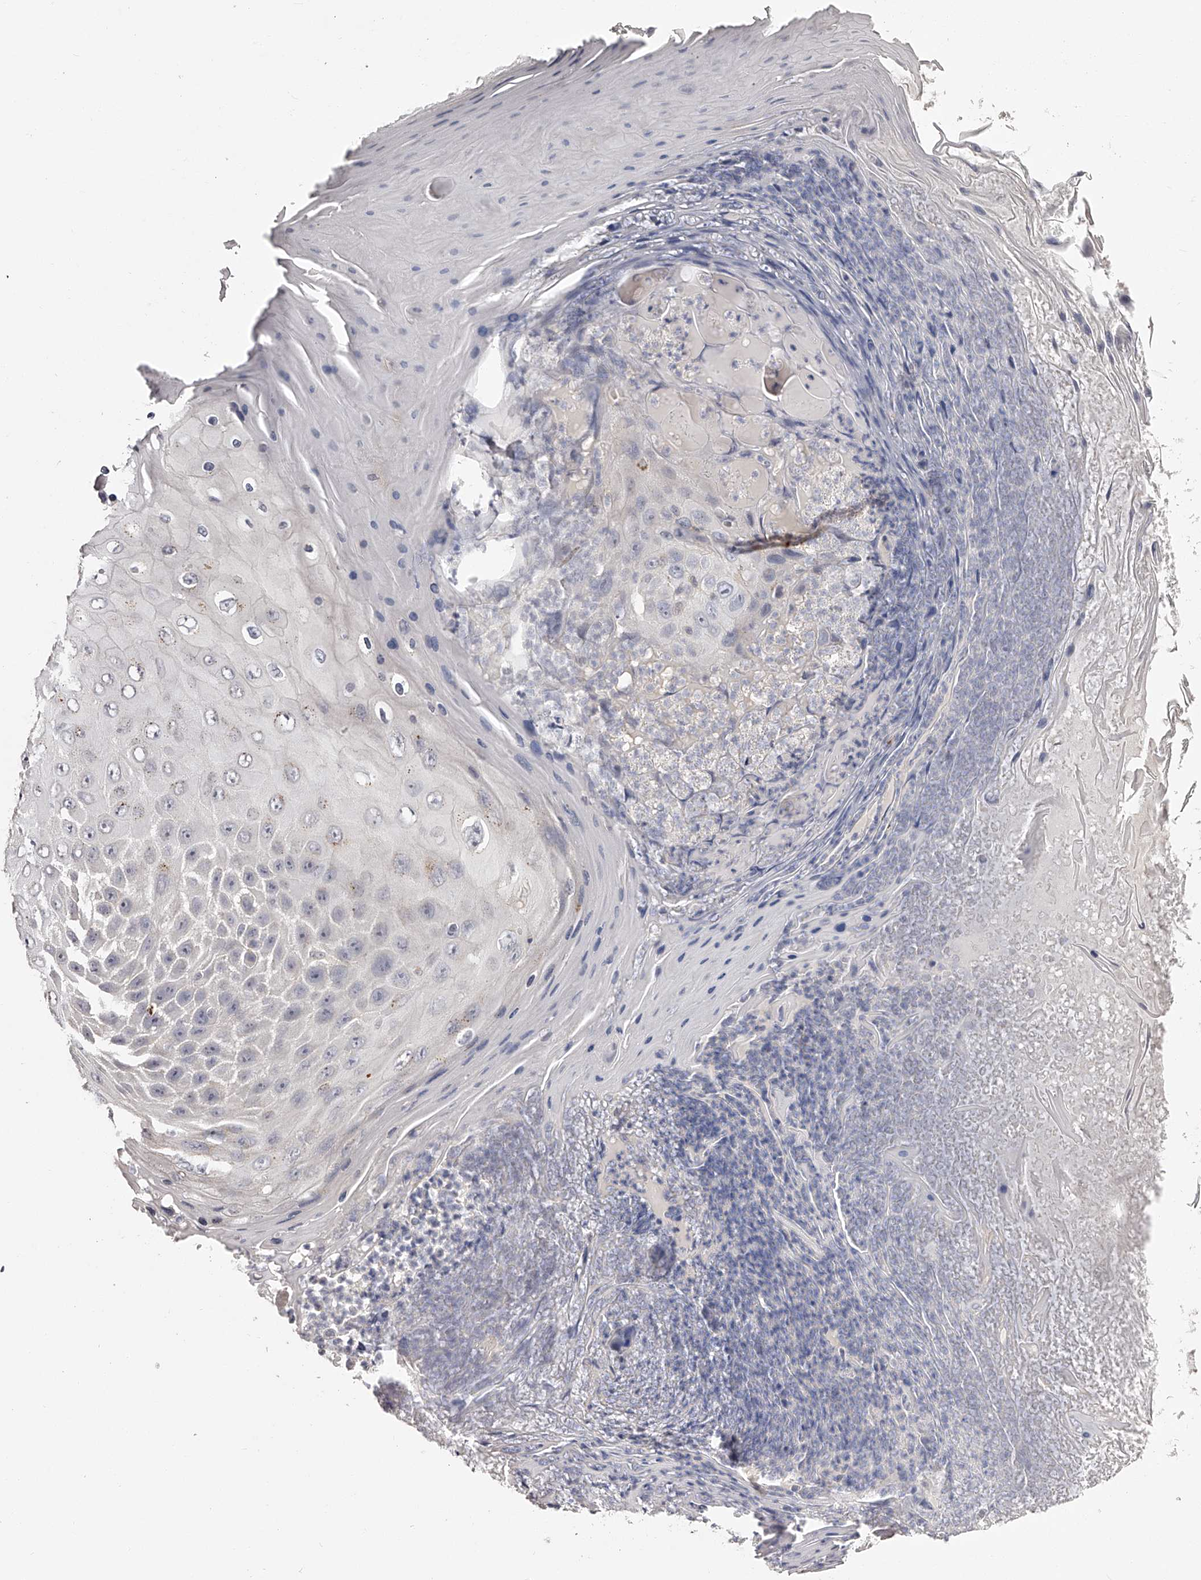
{"staining": {"intensity": "negative", "quantity": "none", "location": "none"}, "tissue": "skin cancer", "cell_type": "Tumor cells", "image_type": "cancer", "snomed": [{"axis": "morphology", "description": "Squamous cell carcinoma, NOS"}, {"axis": "topography", "description": "Skin"}], "caption": "Immunohistochemistry histopathology image of human skin cancer stained for a protein (brown), which reveals no staining in tumor cells.", "gene": "SLC35D3", "patient": {"sex": "female", "age": 88}}